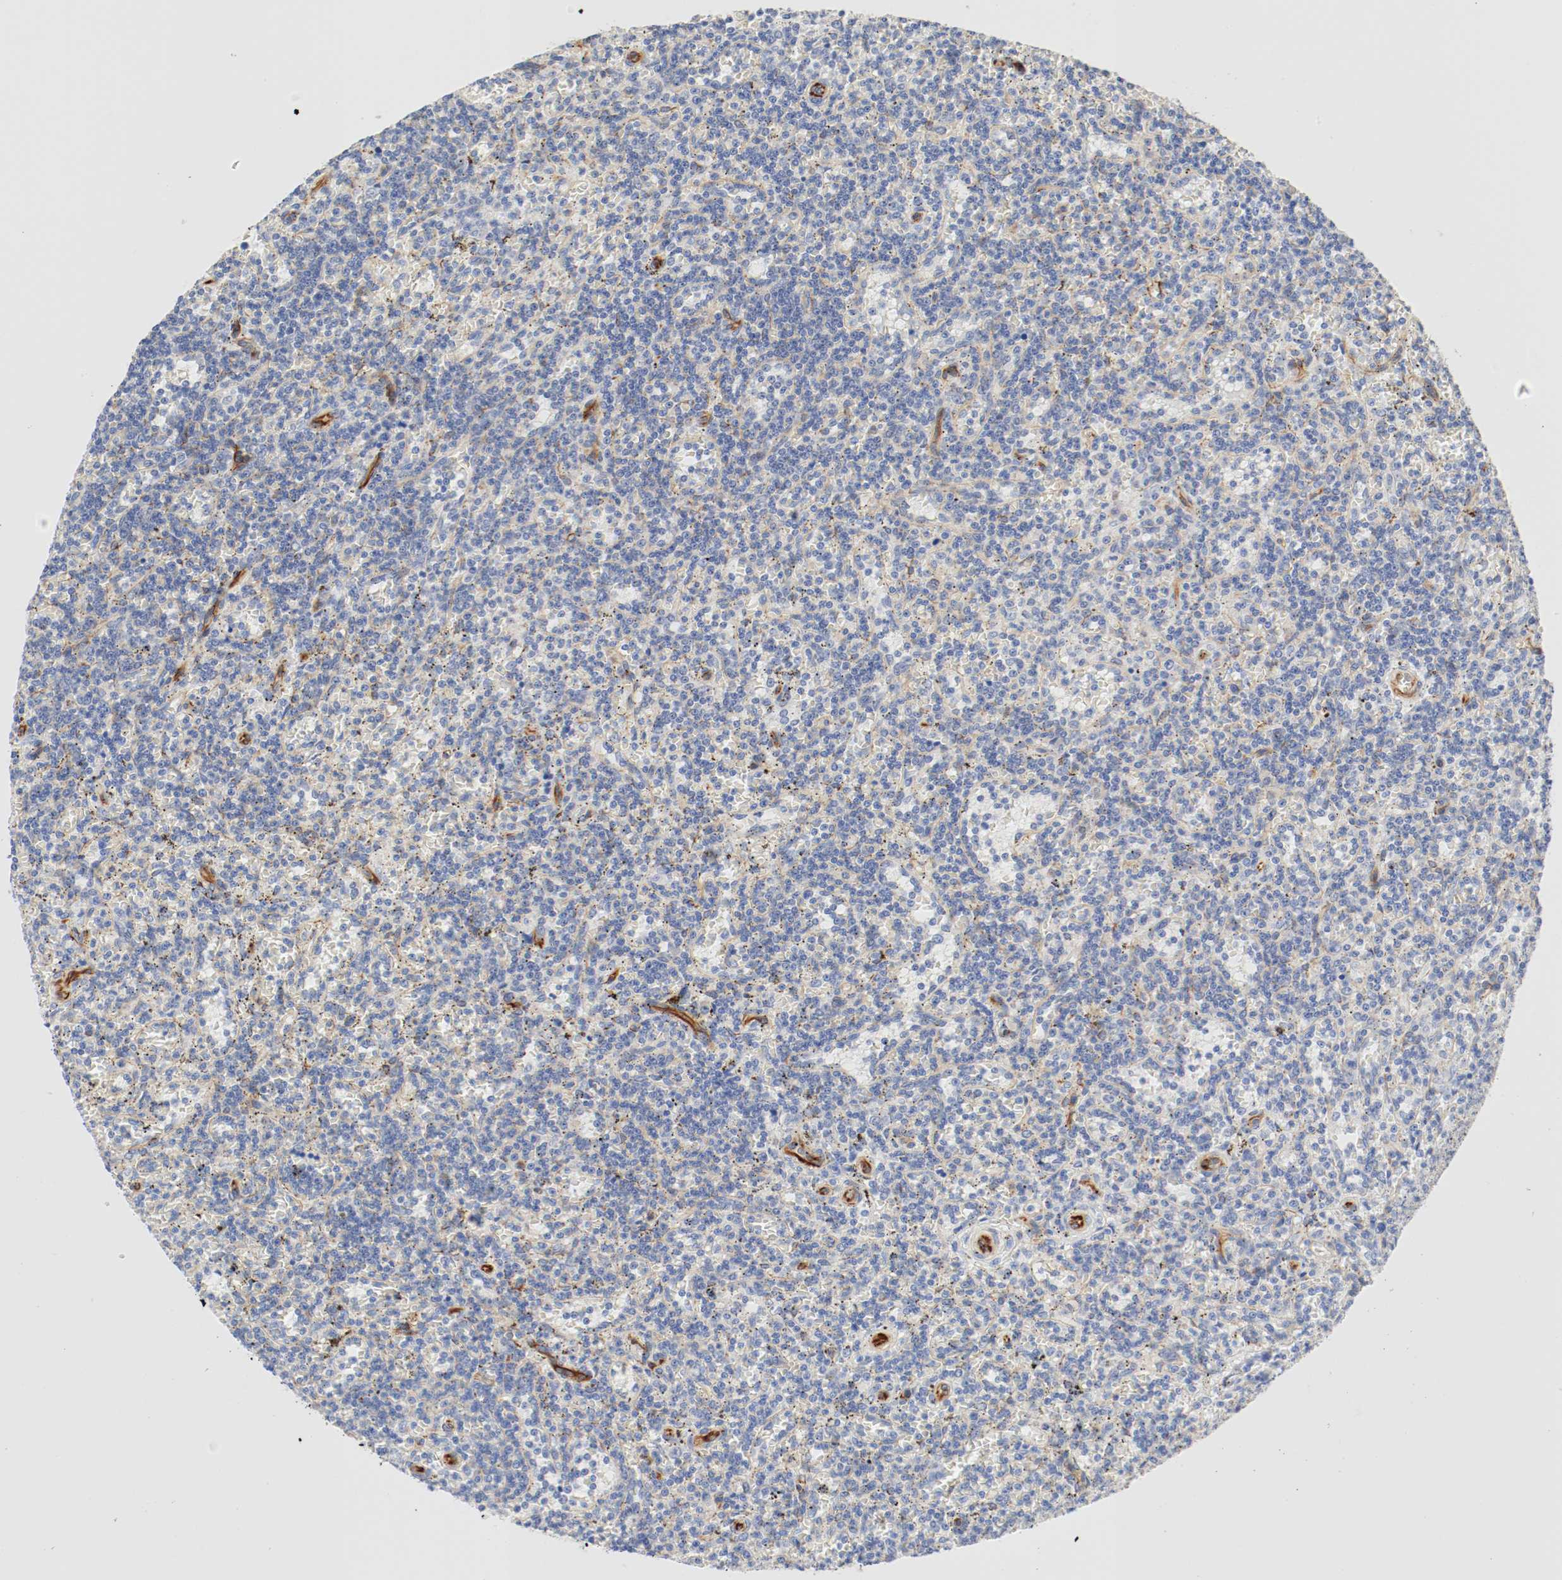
{"staining": {"intensity": "moderate", "quantity": "25%-75%", "location": "cytoplasmic/membranous"}, "tissue": "lymphoma", "cell_type": "Tumor cells", "image_type": "cancer", "snomed": [{"axis": "morphology", "description": "Malignant lymphoma, non-Hodgkin's type, Low grade"}, {"axis": "topography", "description": "Spleen"}], "caption": "IHC histopathology image of lymphoma stained for a protein (brown), which reveals medium levels of moderate cytoplasmic/membranous positivity in about 25%-75% of tumor cells.", "gene": "GIT1", "patient": {"sex": "male", "age": 73}}